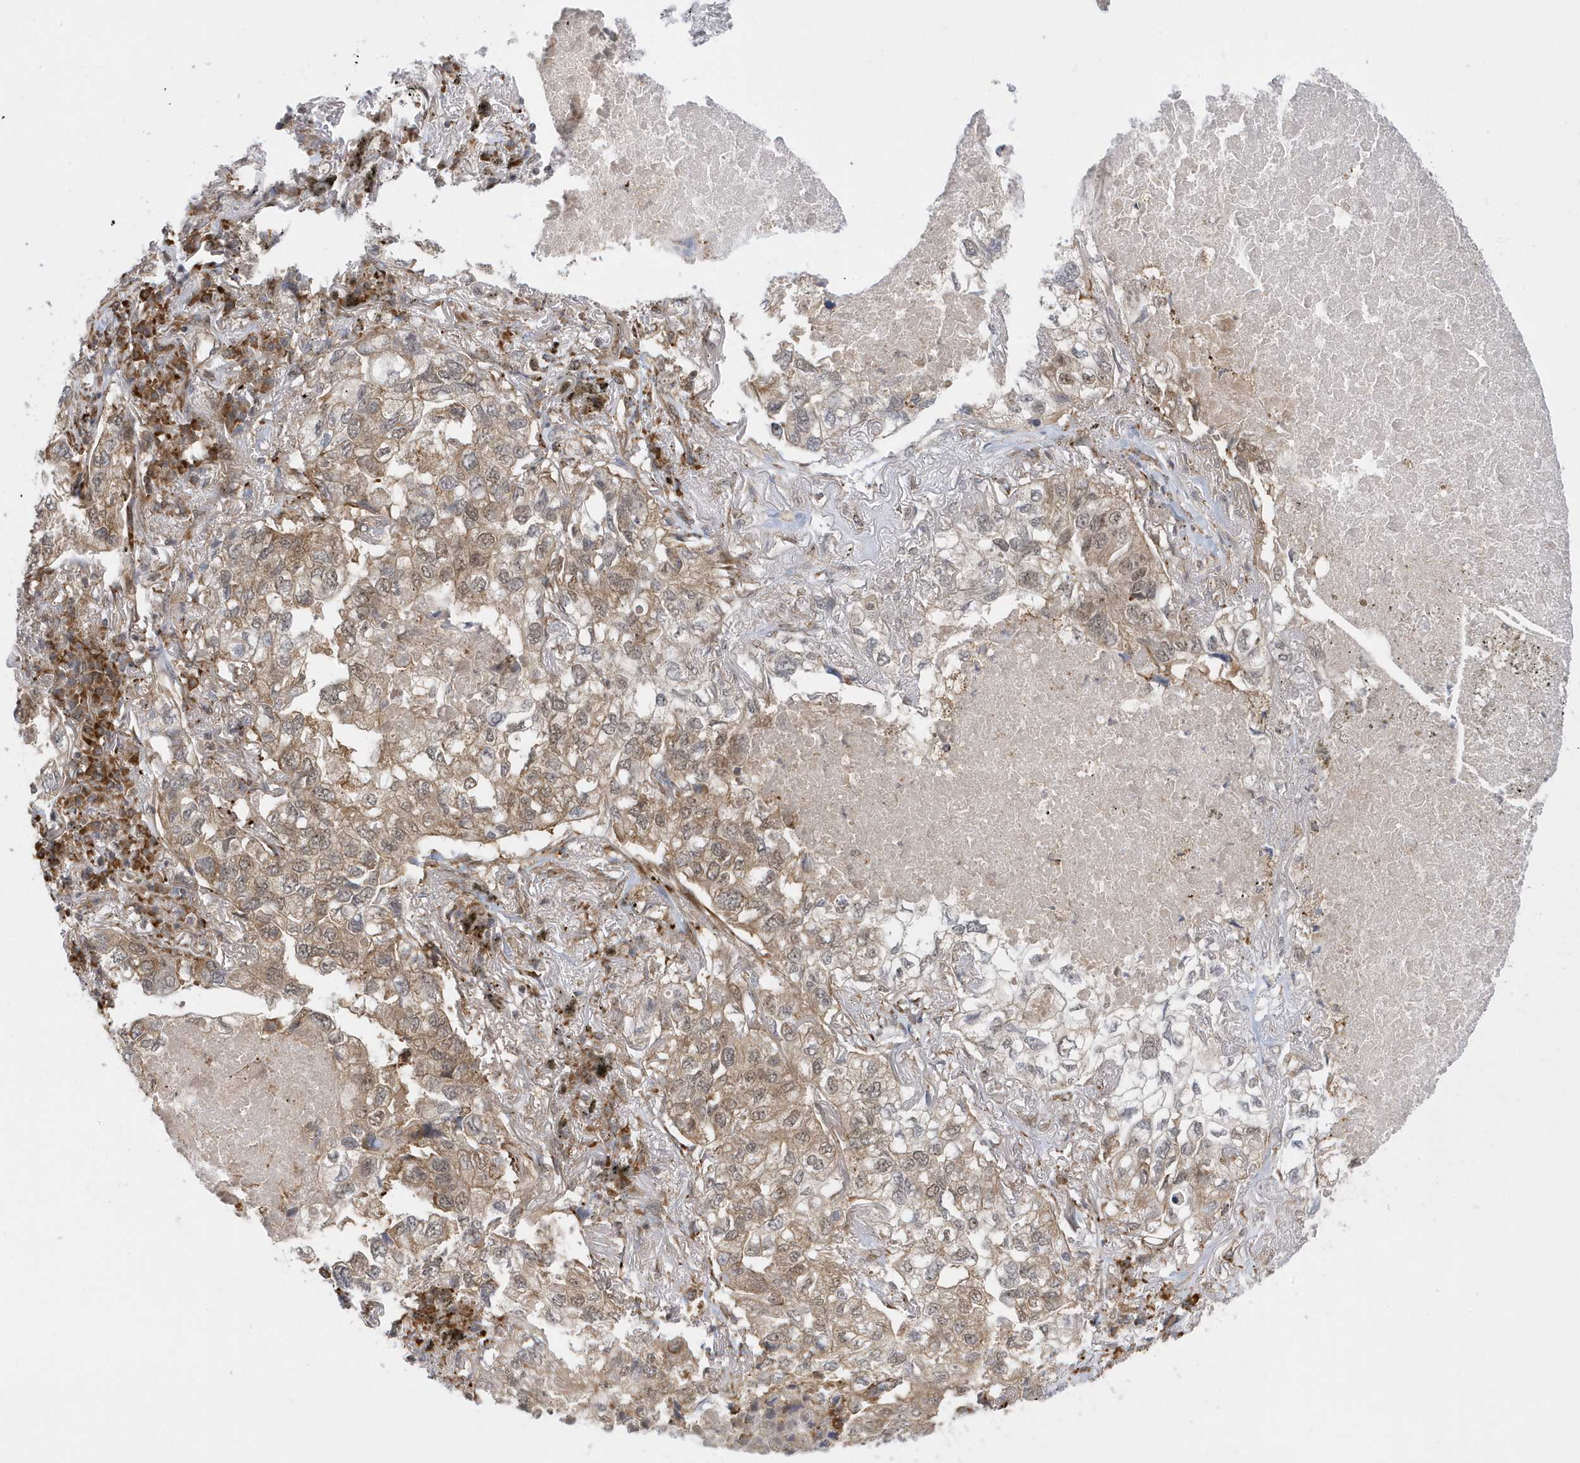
{"staining": {"intensity": "moderate", "quantity": ">75%", "location": "cytoplasmic/membranous,nuclear"}, "tissue": "lung cancer", "cell_type": "Tumor cells", "image_type": "cancer", "snomed": [{"axis": "morphology", "description": "Adenocarcinoma, NOS"}, {"axis": "topography", "description": "Lung"}], "caption": "A histopathology image showing moderate cytoplasmic/membranous and nuclear staining in approximately >75% of tumor cells in lung cancer (adenocarcinoma), as visualized by brown immunohistochemical staining.", "gene": "METTL21A", "patient": {"sex": "male", "age": 65}}